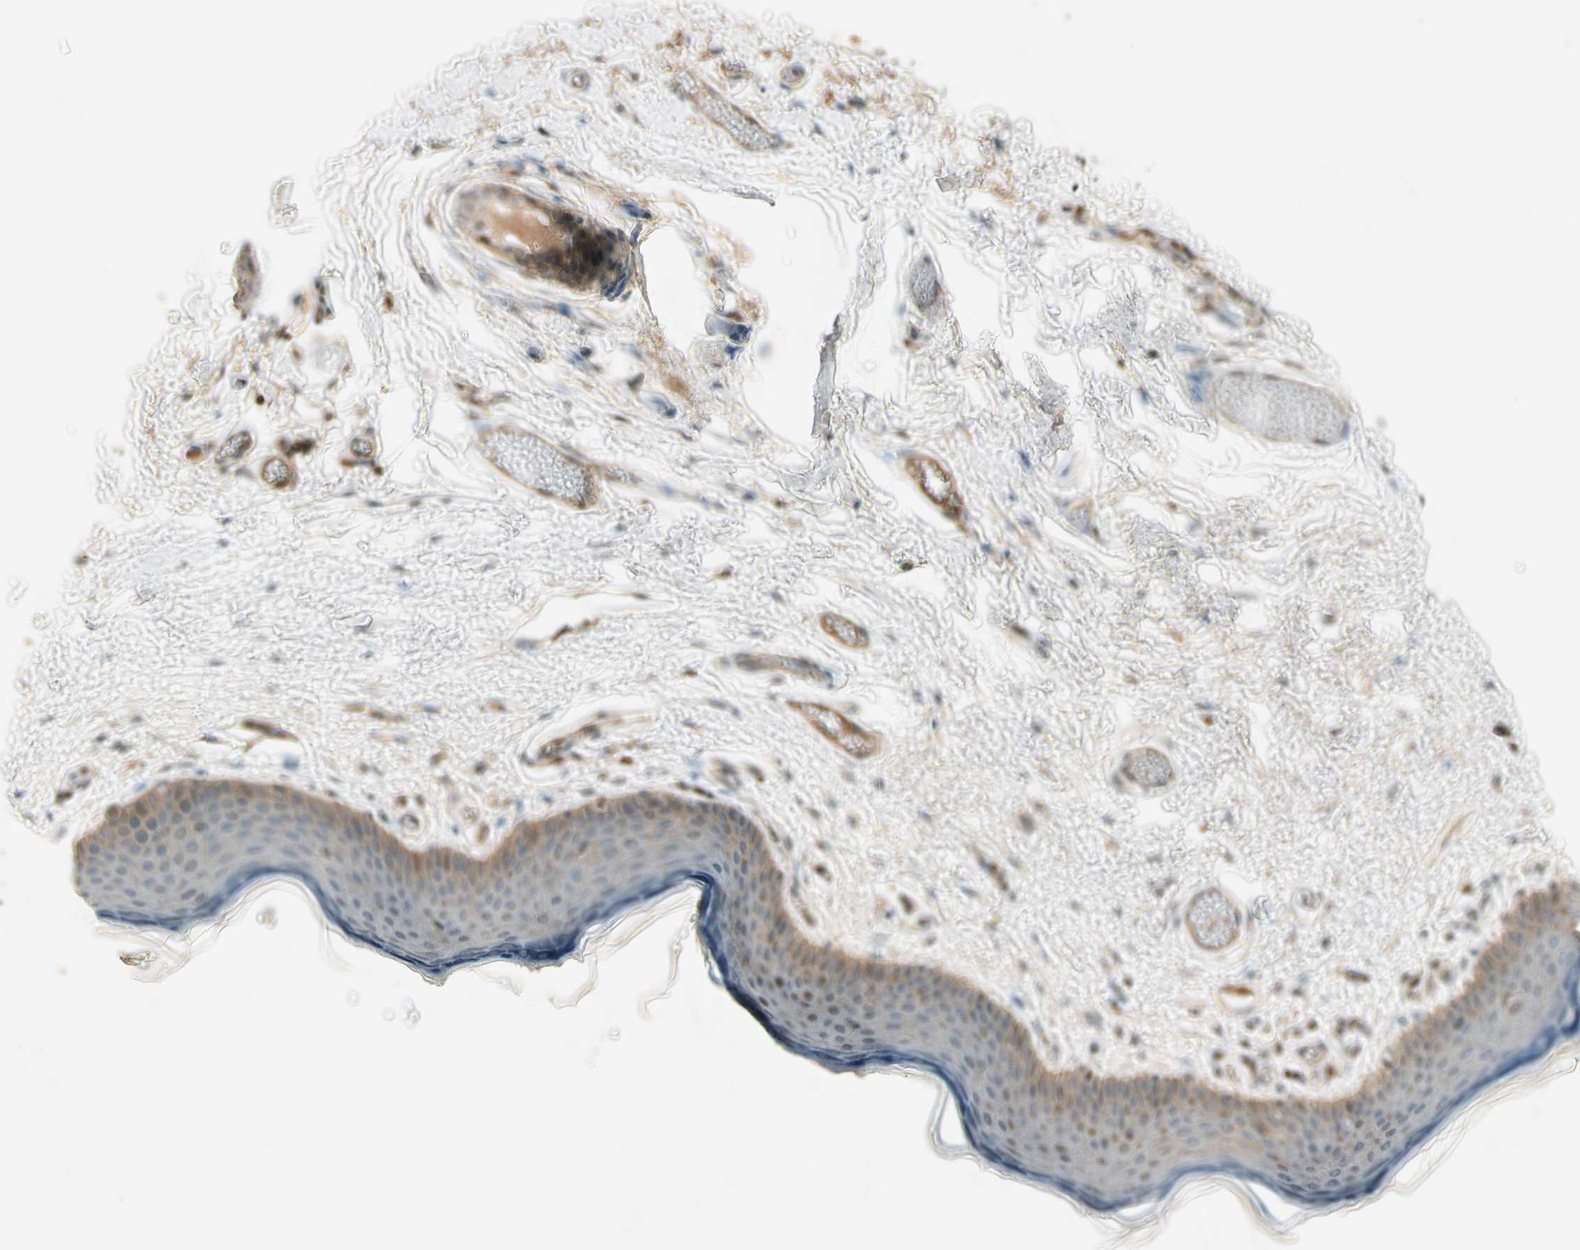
{"staining": {"intensity": "weak", "quantity": "25%-75%", "location": "cytoplasmic/membranous,nuclear"}, "tissue": "skin", "cell_type": "Epidermal cells", "image_type": "normal", "snomed": [{"axis": "morphology", "description": "Normal tissue, NOS"}, {"axis": "morphology", "description": "Inflammation, NOS"}, {"axis": "topography", "description": "Vulva"}], "caption": "Immunohistochemical staining of benign skin exhibits 25%-75% levels of weak cytoplasmic/membranous,nuclear protein staining in approximately 25%-75% of epidermal cells. (DAB IHC with brightfield microscopy, high magnification).", "gene": "ICAM5", "patient": {"sex": "female", "age": 84}}